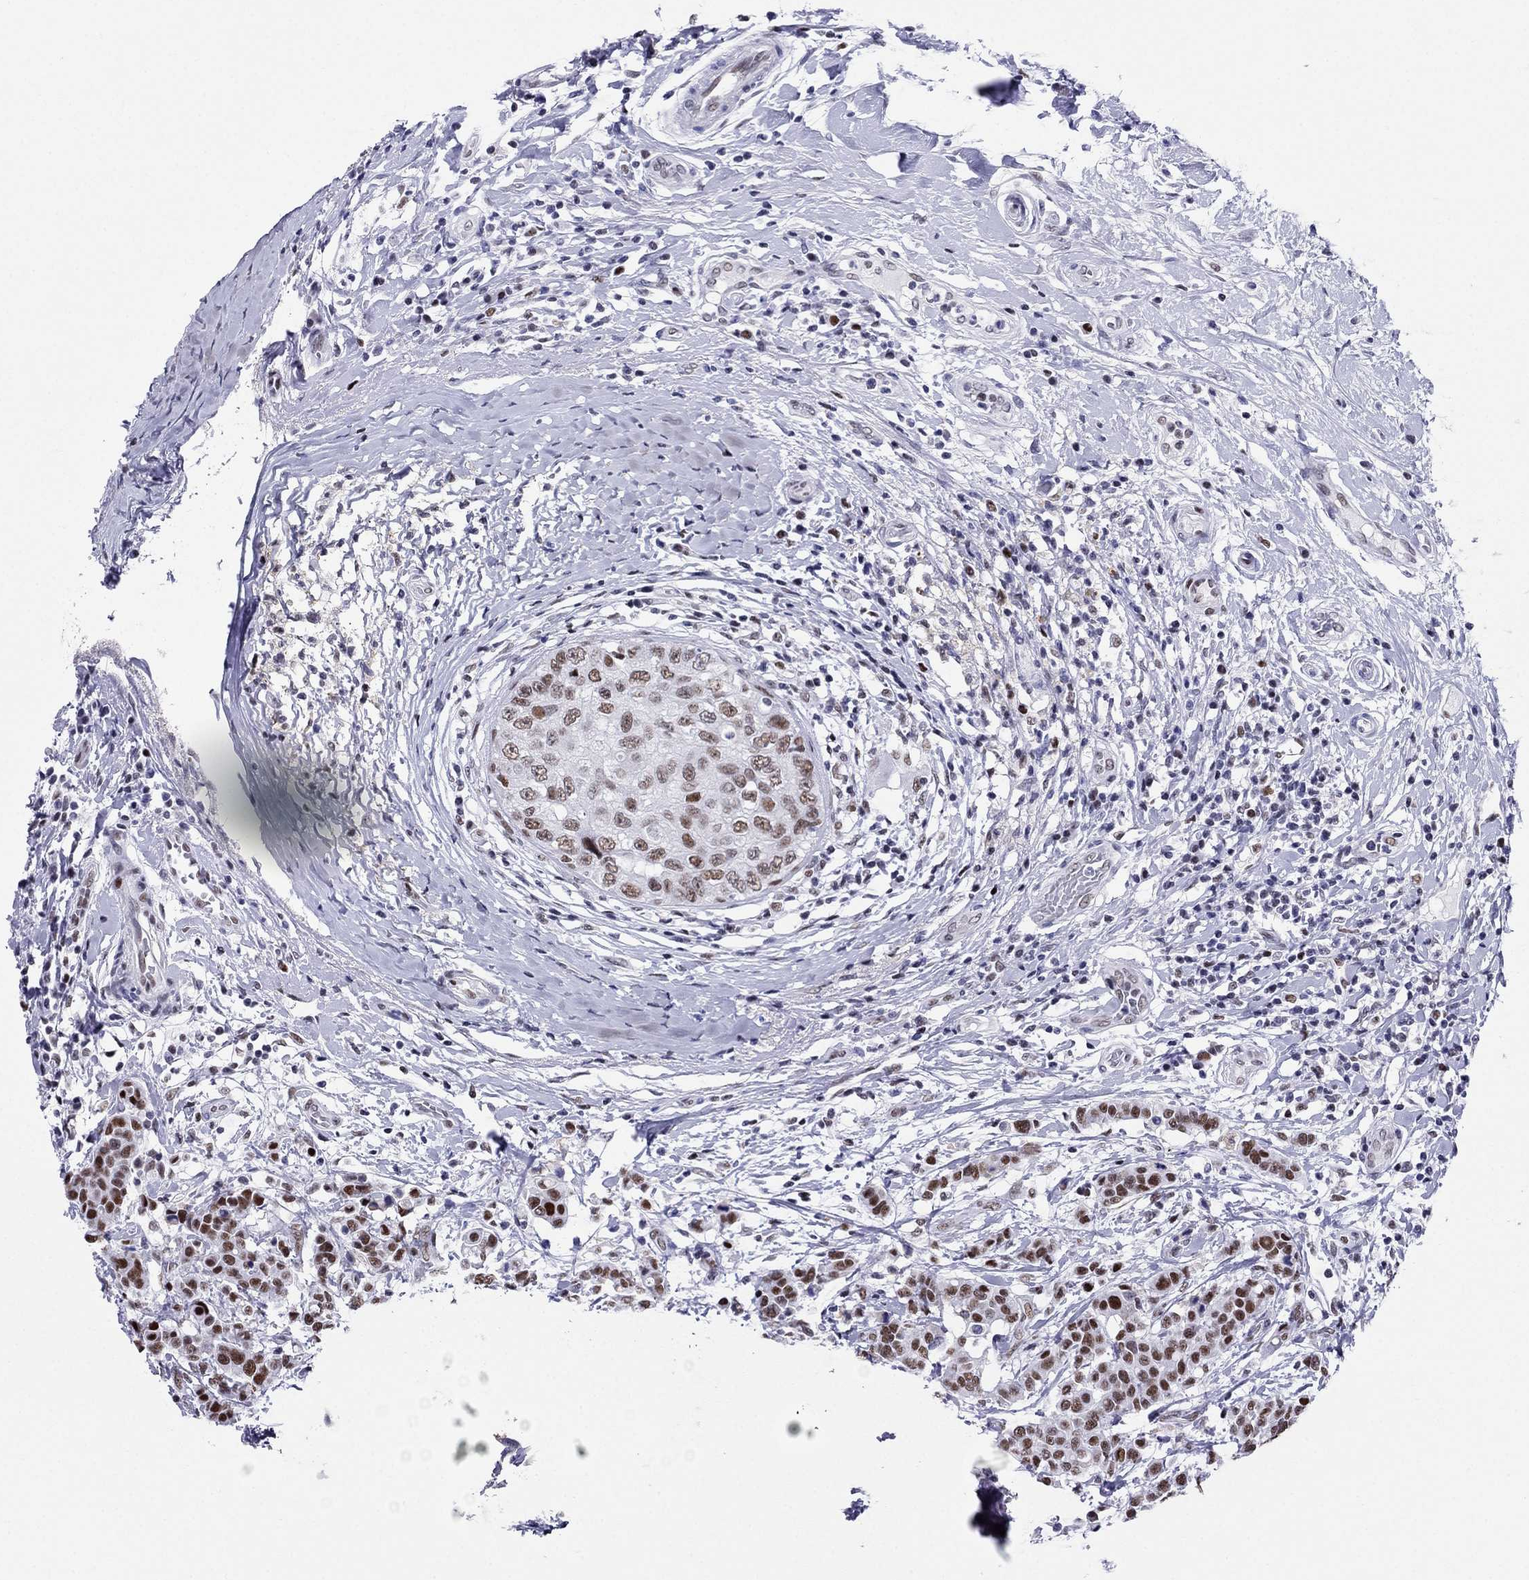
{"staining": {"intensity": "strong", "quantity": ">75%", "location": "nuclear"}, "tissue": "breast cancer", "cell_type": "Tumor cells", "image_type": "cancer", "snomed": [{"axis": "morphology", "description": "Duct carcinoma"}, {"axis": "topography", "description": "Breast"}], "caption": "Breast infiltrating ductal carcinoma stained with a protein marker demonstrates strong staining in tumor cells.", "gene": "PPM1G", "patient": {"sex": "female", "age": 27}}